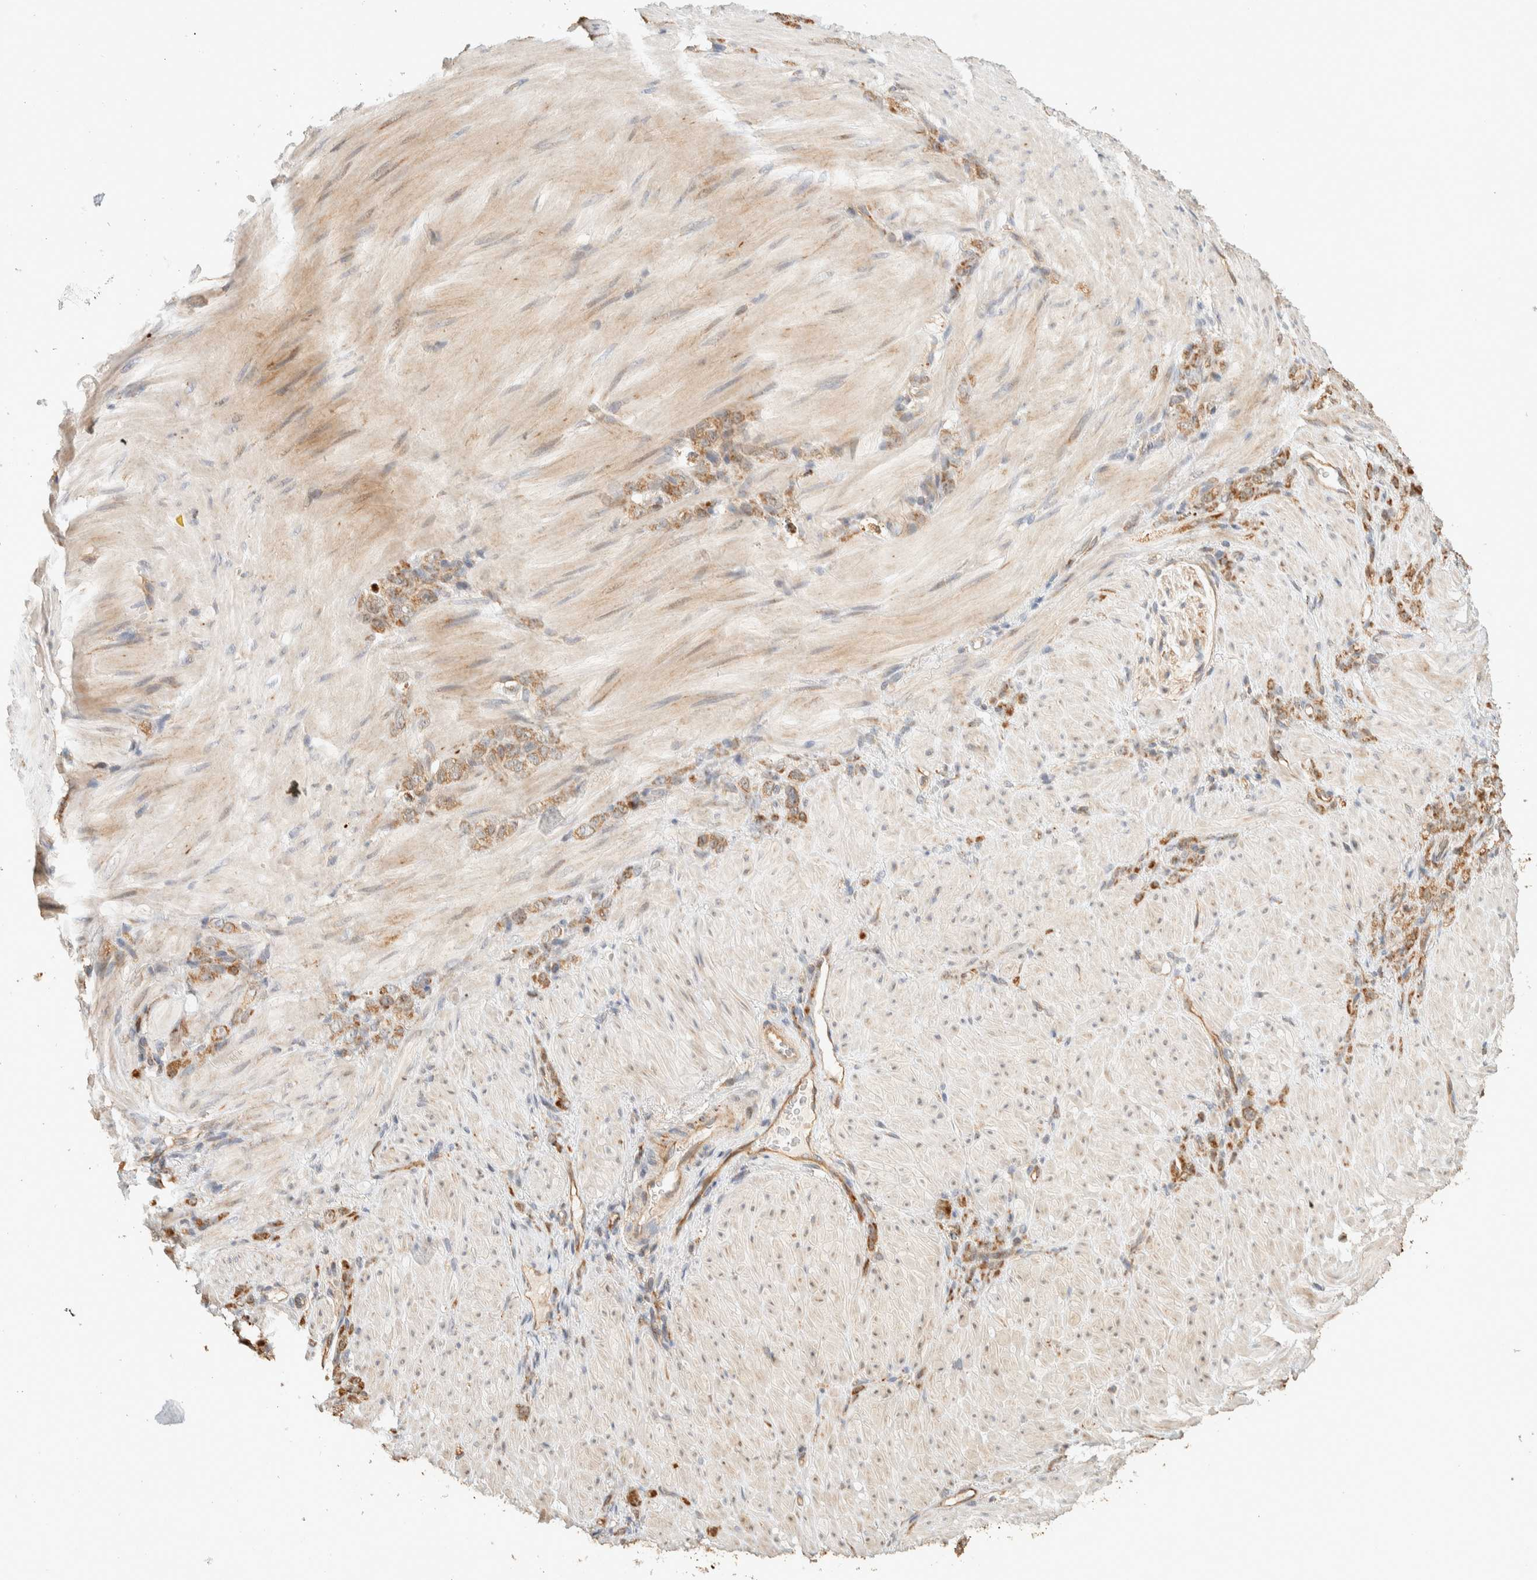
{"staining": {"intensity": "moderate", "quantity": ">75%", "location": "cytoplasmic/membranous"}, "tissue": "stomach cancer", "cell_type": "Tumor cells", "image_type": "cancer", "snomed": [{"axis": "morphology", "description": "Normal tissue, NOS"}, {"axis": "morphology", "description": "Adenocarcinoma, NOS"}, {"axis": "topography", "description": "Stomach"}], "caption": "Stomach cancer stained for a protein (brown) exhibits moderate cytoplasmic/membranous positive expression in about >75% of tumor cells.", "gene": "KIF9", "patient": {"sex": "male", "age": 82}}